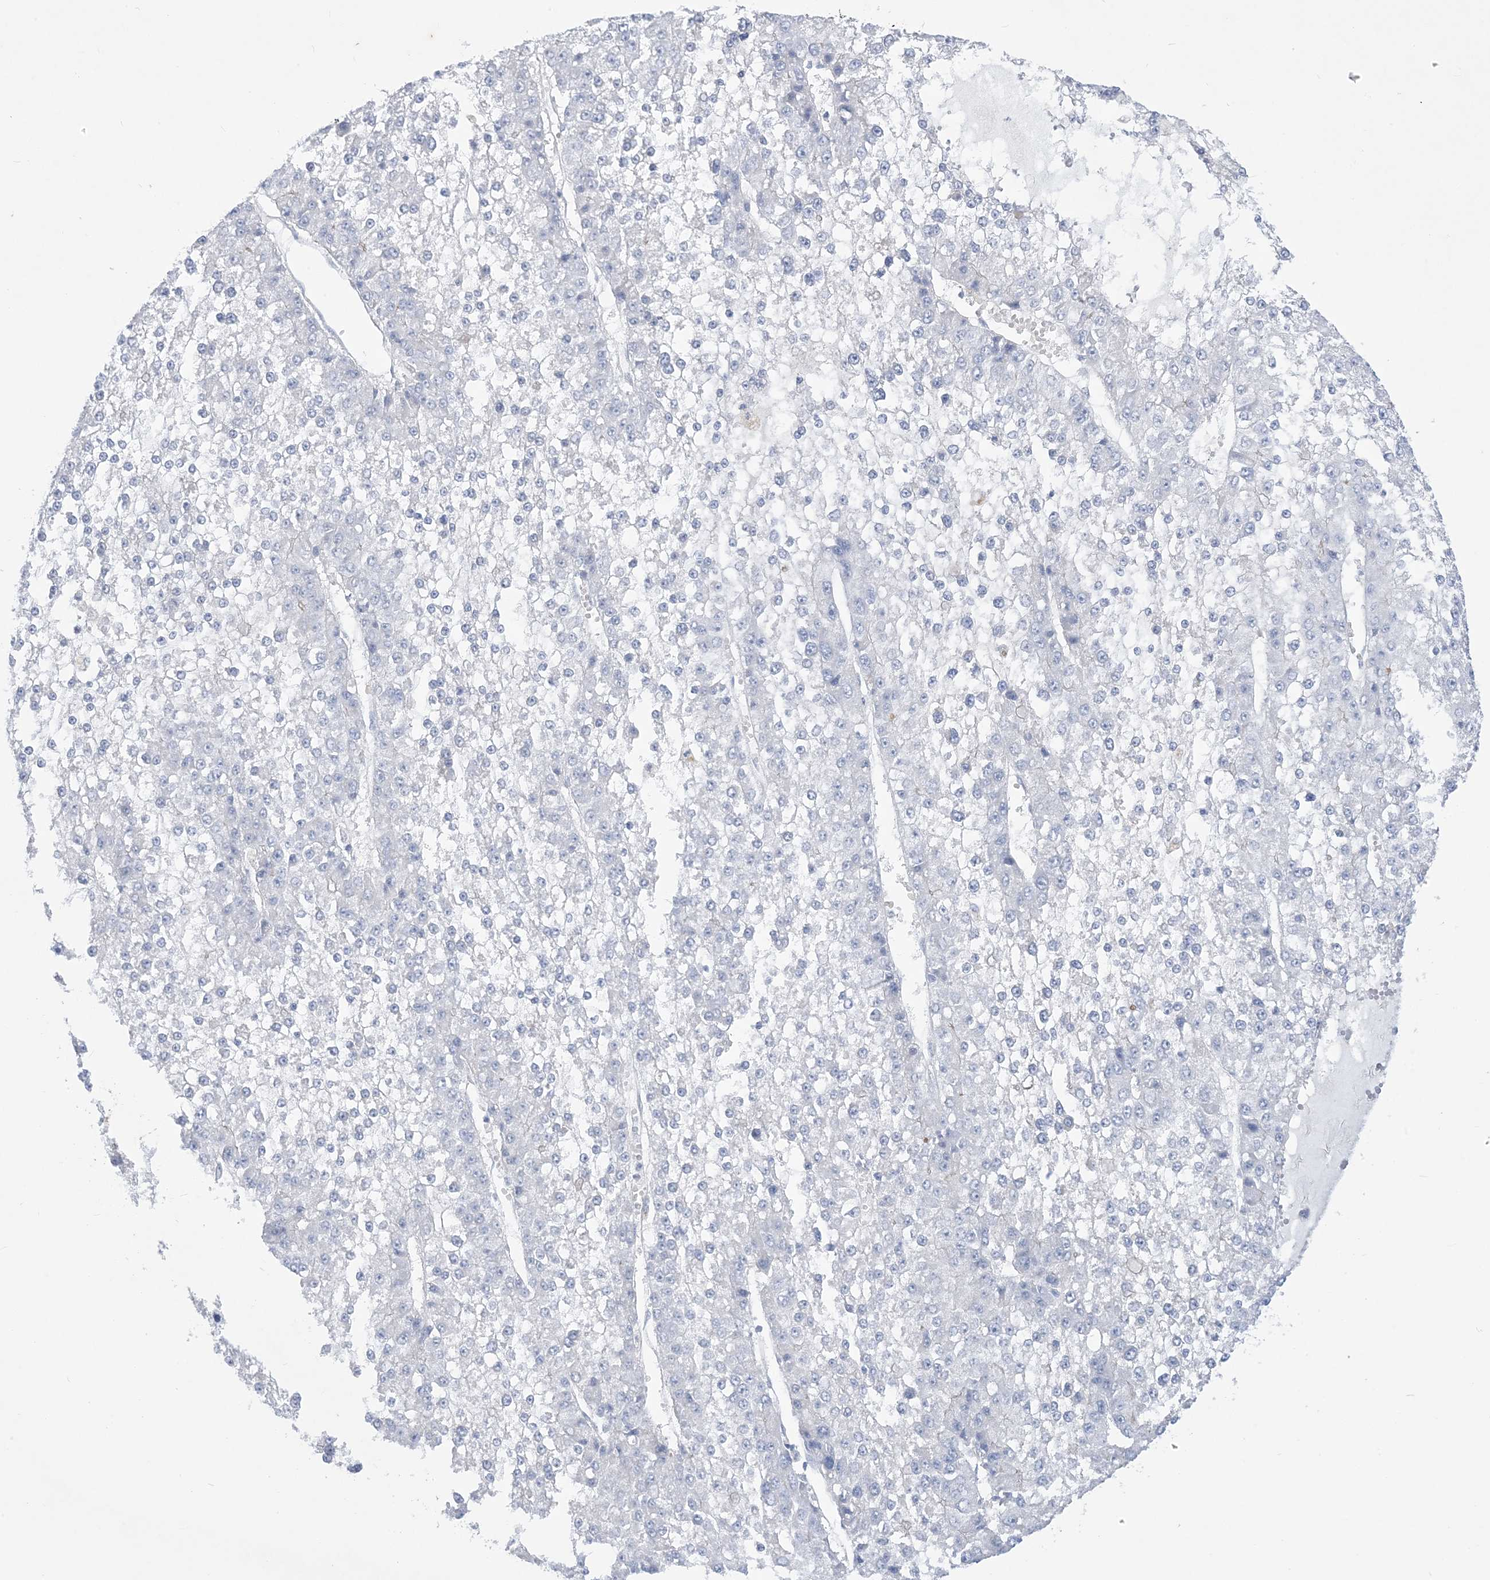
{"staining": {"intensity": "negative", "quantity": "none", "location": "none"}, "tissue": "liver cancer", "cell_type": "Tumor cells", "image_type": "cancer", "snomed": [{"axis": "morphology", "description": "Carcinoma, Hepatocellular, NOS"}, {"axis": "topography", "description": "Liver"}], "caption": "Liver cancer (hepatocellular carcinoma) stained for a protein using immunohistochemistry (IHC) demonstrates no expression tumor cells.", "gene": "B3GNT7", "patient": {"sex": "female", "age": 73}}